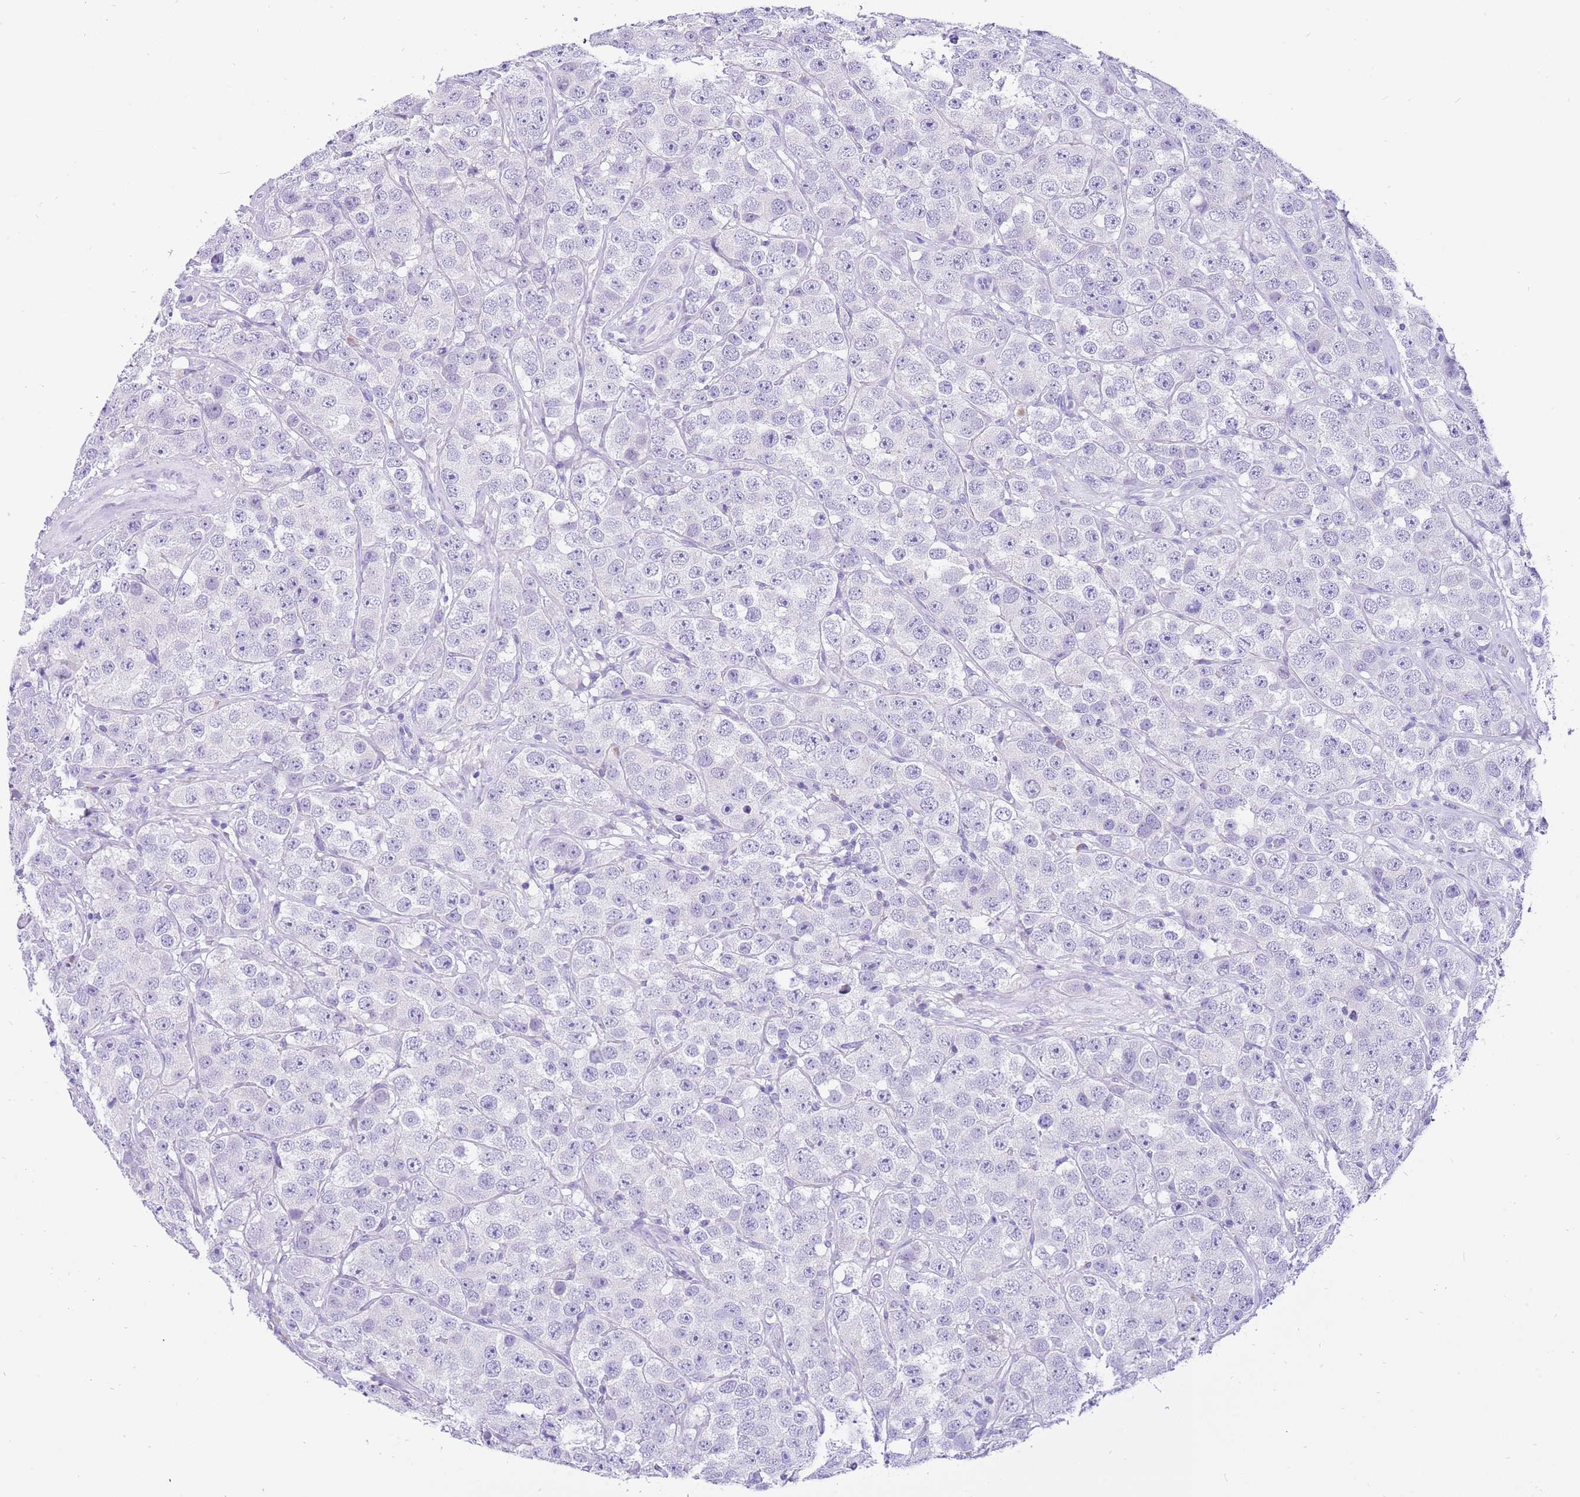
{"staining": {"intensity": "negative", "quantity": "none", "location": "none"}, "tissue": "testis cancer", "cell_type": "Tumor cells", "image_type": "cancer", "snomed": [{"axis": "morphology", "description": "Seminoma, NOS"}, {"axis": "topography", "description": "Testis"}], "caption": "Testis seminoma stained for a protein using immunohistochemistry displays no expression tumor cells.", "gene": "R3HDM4", "patient": {"sex": "male", "age": 28}}